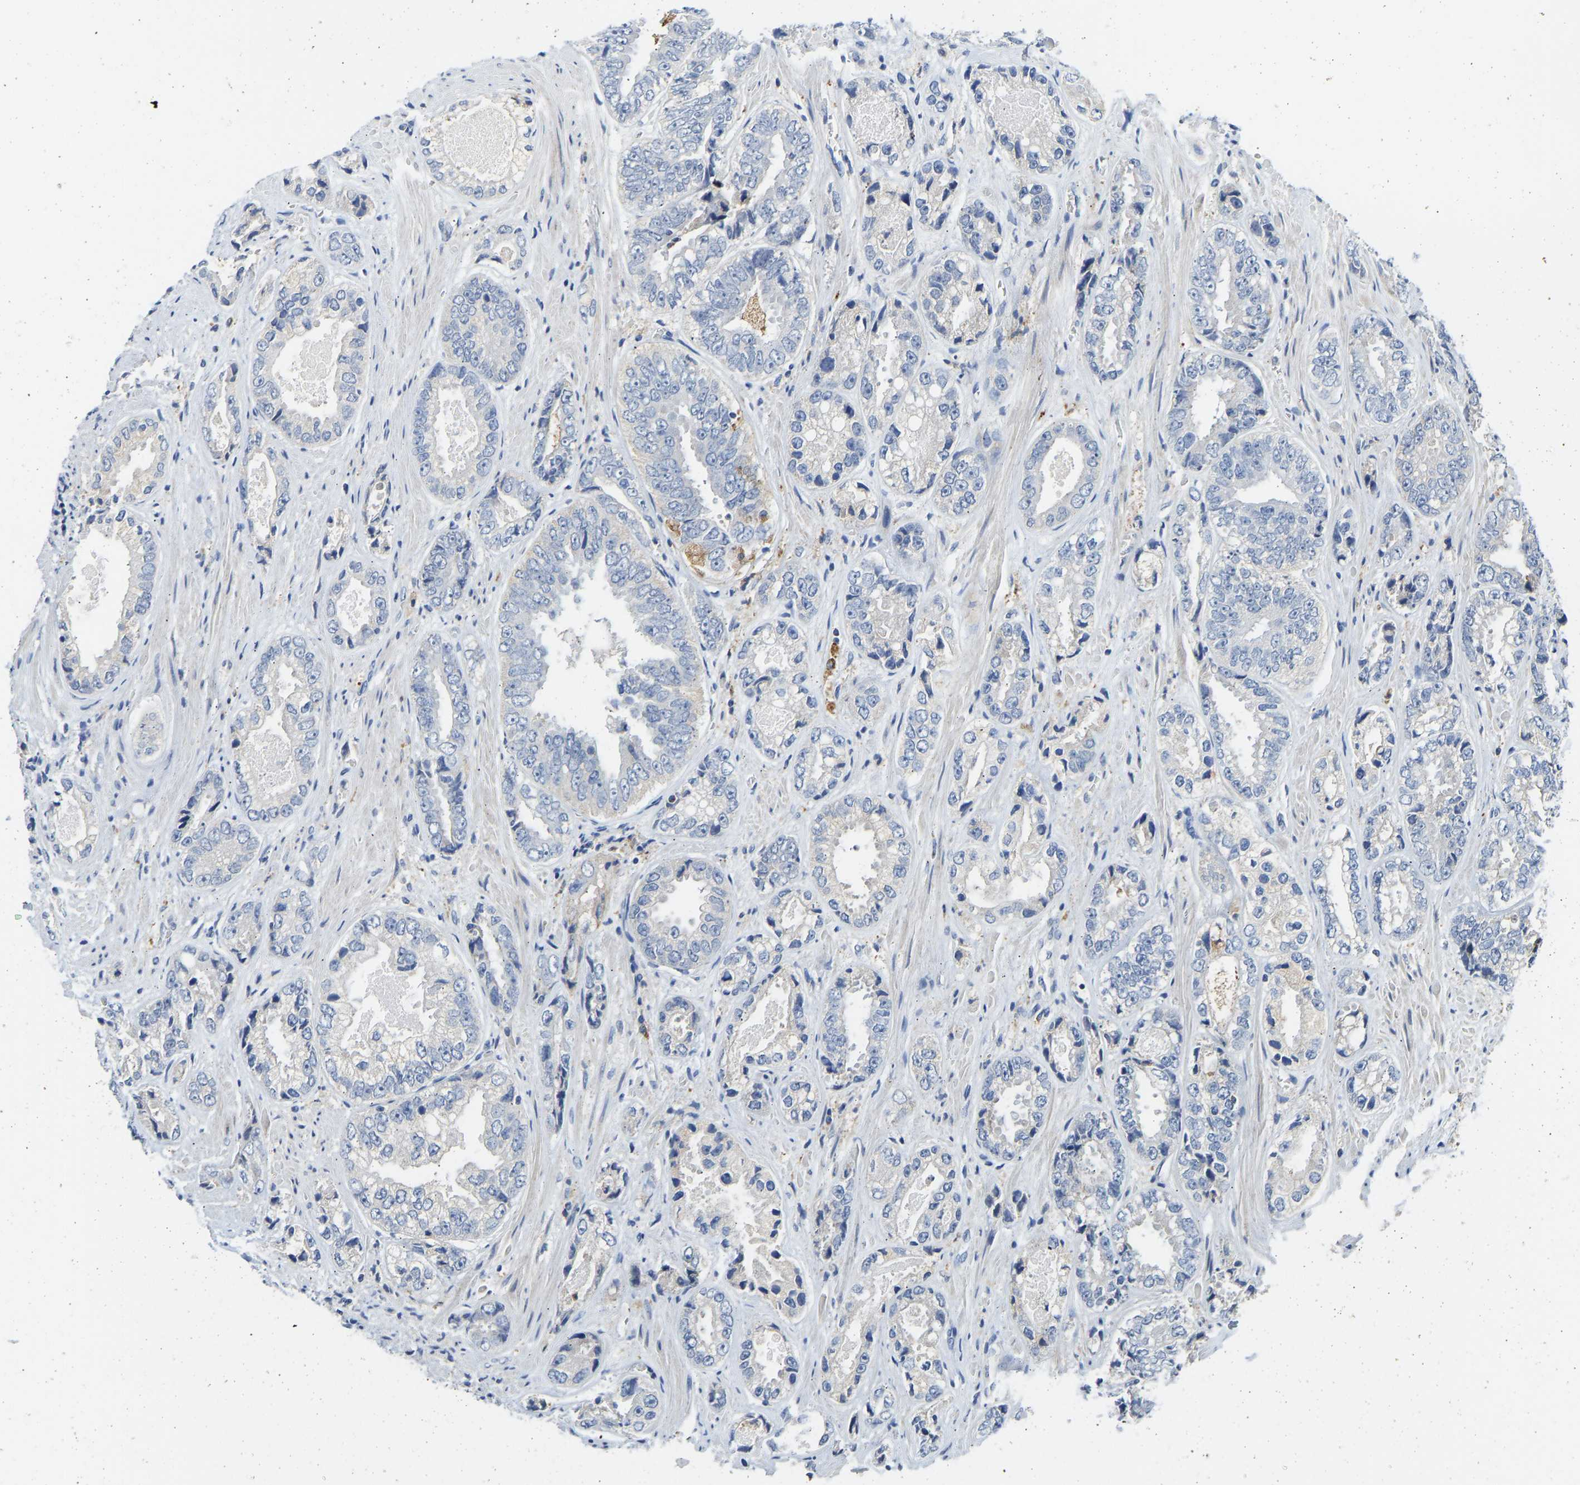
{"staining": {"intensity": "negative", "quantity": "none", "location": "none"}, "tissue": "prostate cancer", "cell_type": "Tumor cells", "image_type": "cancer", "snomed": [{"axis": "morphology", "description": "Adenocarcinoma, High grade"}, {"axis": "topography", "description": "Prostate"}], "caption": "Immunohistochemistry of human prostate adenocarcinoma (high-grade) demonstrates no staining in tumor cells. The staining is performed using DAB (3,3'-diaminobenzidine) brown chromogen with nuclei counter-stained in using hematoxylin.", "gene": "ATP6V1E1", "patient": {"sex": "male", "age": 61}}